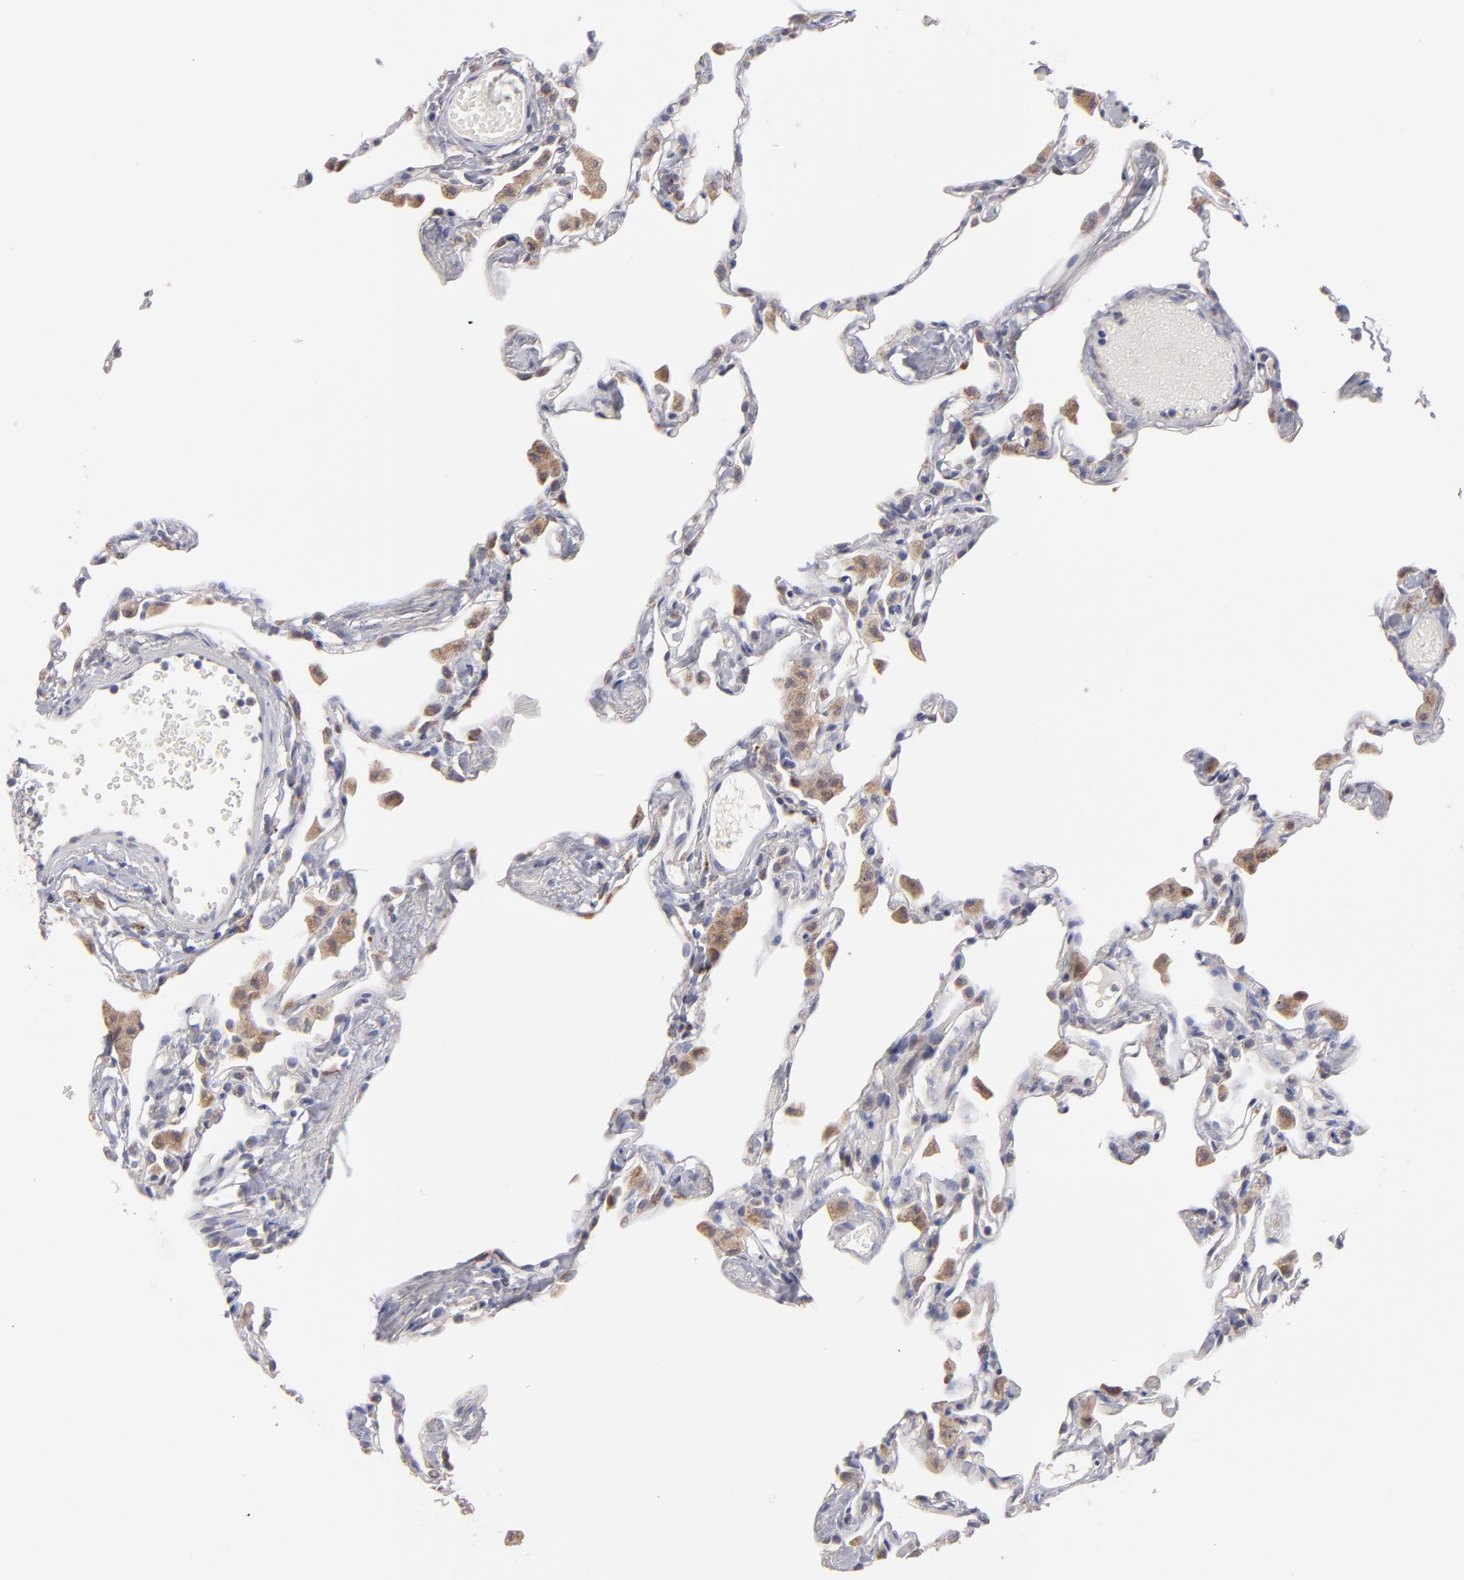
{"staining": {"intensity": "weak", "quantity": "<25%", "location": "cytoplasmic/membranous"}, "tissue": "lung", "cell_type": "Alveolar cells", "image_type": "normal", "snomed": [{"axis": "morphology", "description": "Normal tissue, NOS"}, {"axis": "topography", "description": "Lung"}], "caption": "A high-resolution photomicrograph shows immunohistochemistry staining of unremarkable lung, which reveals no significant staining in alveolar cells. Brightfield microscopy of immunohistochemistry stained with DAB (3,3'-diaminobenzidine) (brown) and hematoxylin (blue), captured at high magnification.", "gene": "HCCS", "patient": {"sex": "female", "age": 49}}